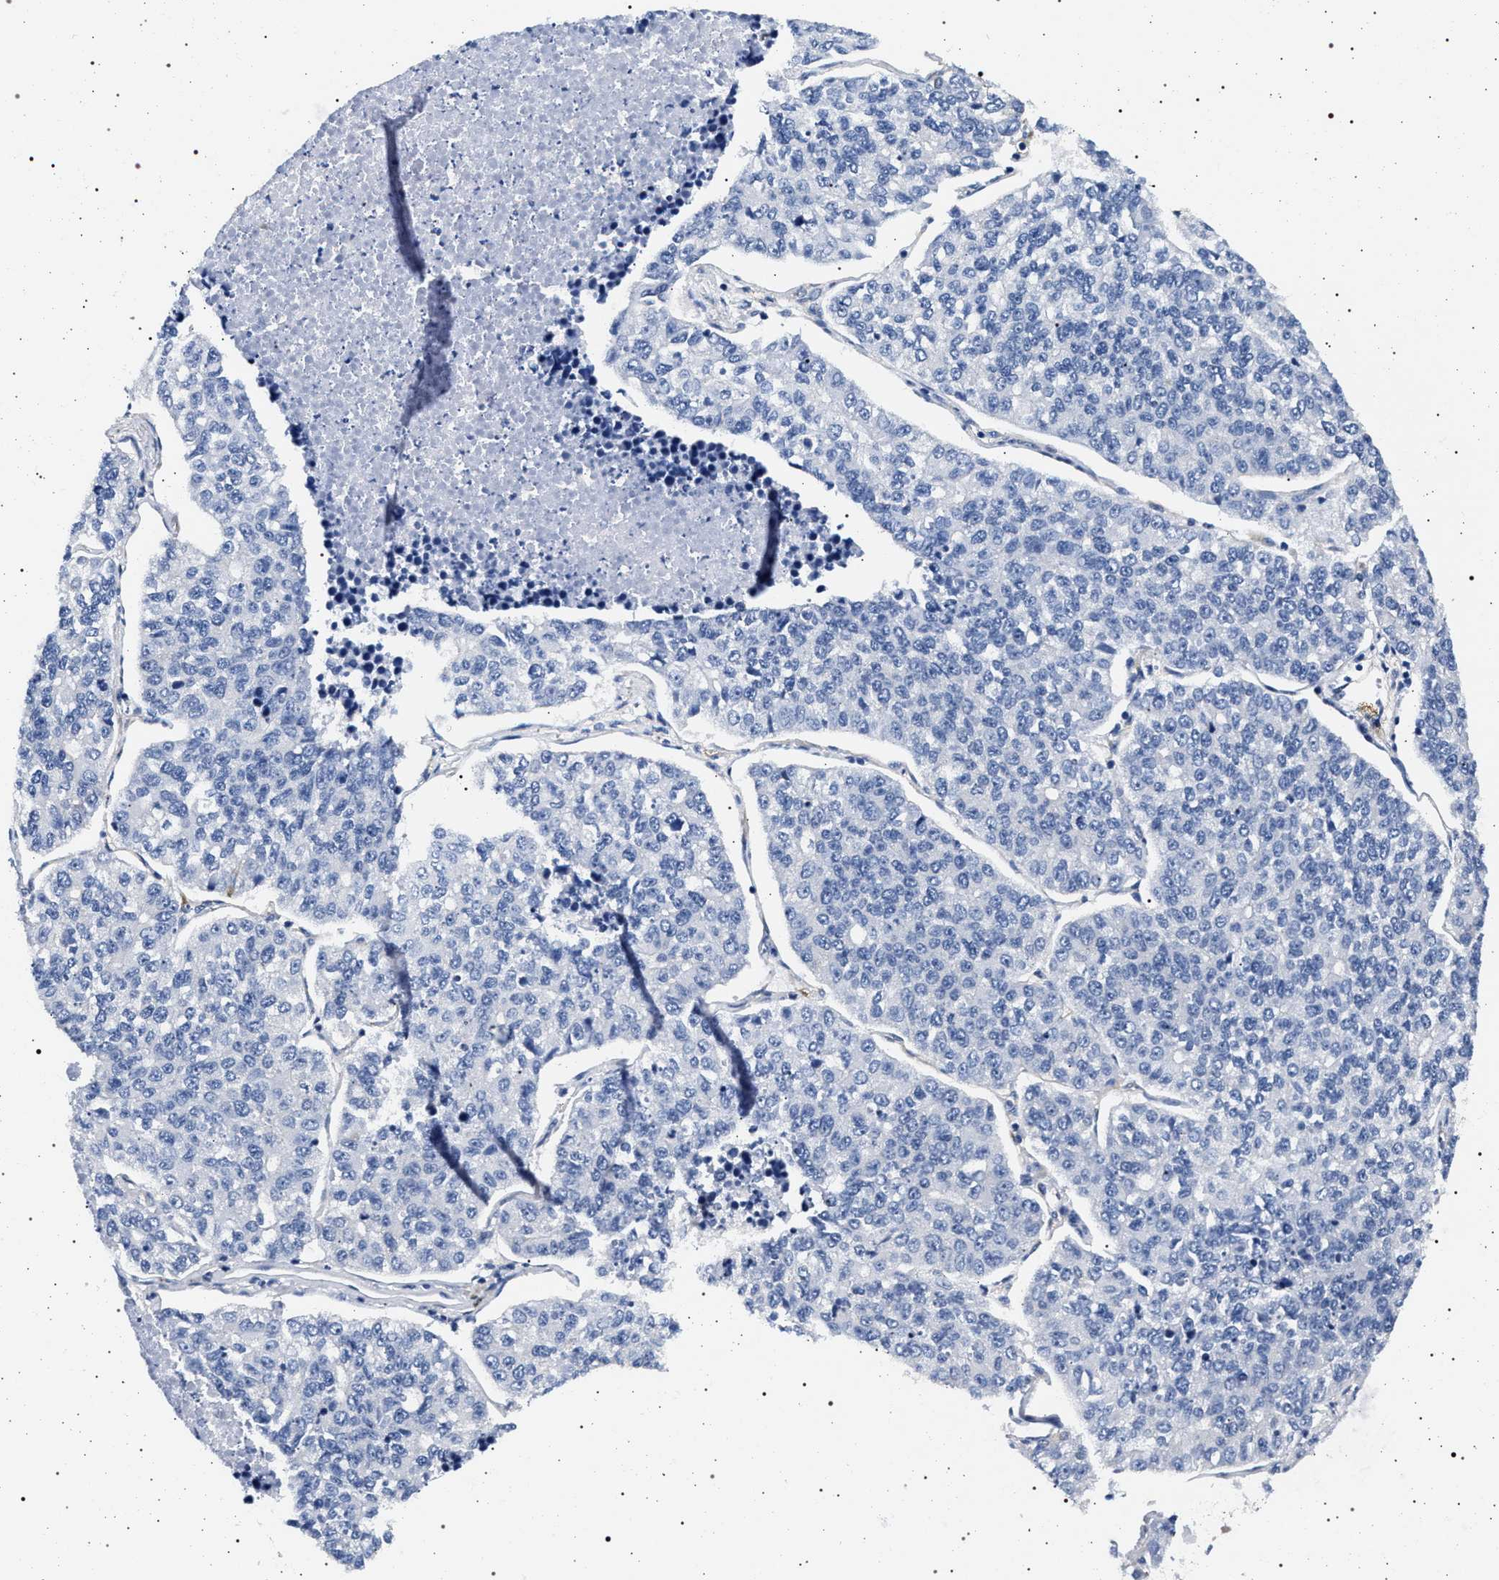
{"staining": {"intensity": "negative", "quantity": "none", "location": "none"}, "tissue": "lung cancer", "cell_type": "Tumor cells", "image_type": "cancer", "snomed": [{"axis": "morphology", "description": "Adenocarcinoma, NOS"}, {"axis": "topography", "description": "Lung"}], "caption": "Histopathology image shows no protein positivity in tumor cells of lung cancer (adenocarcinoma) tissue.", "gene": "HSD17B1", "patient": {"sex": "male", "age": 49}}